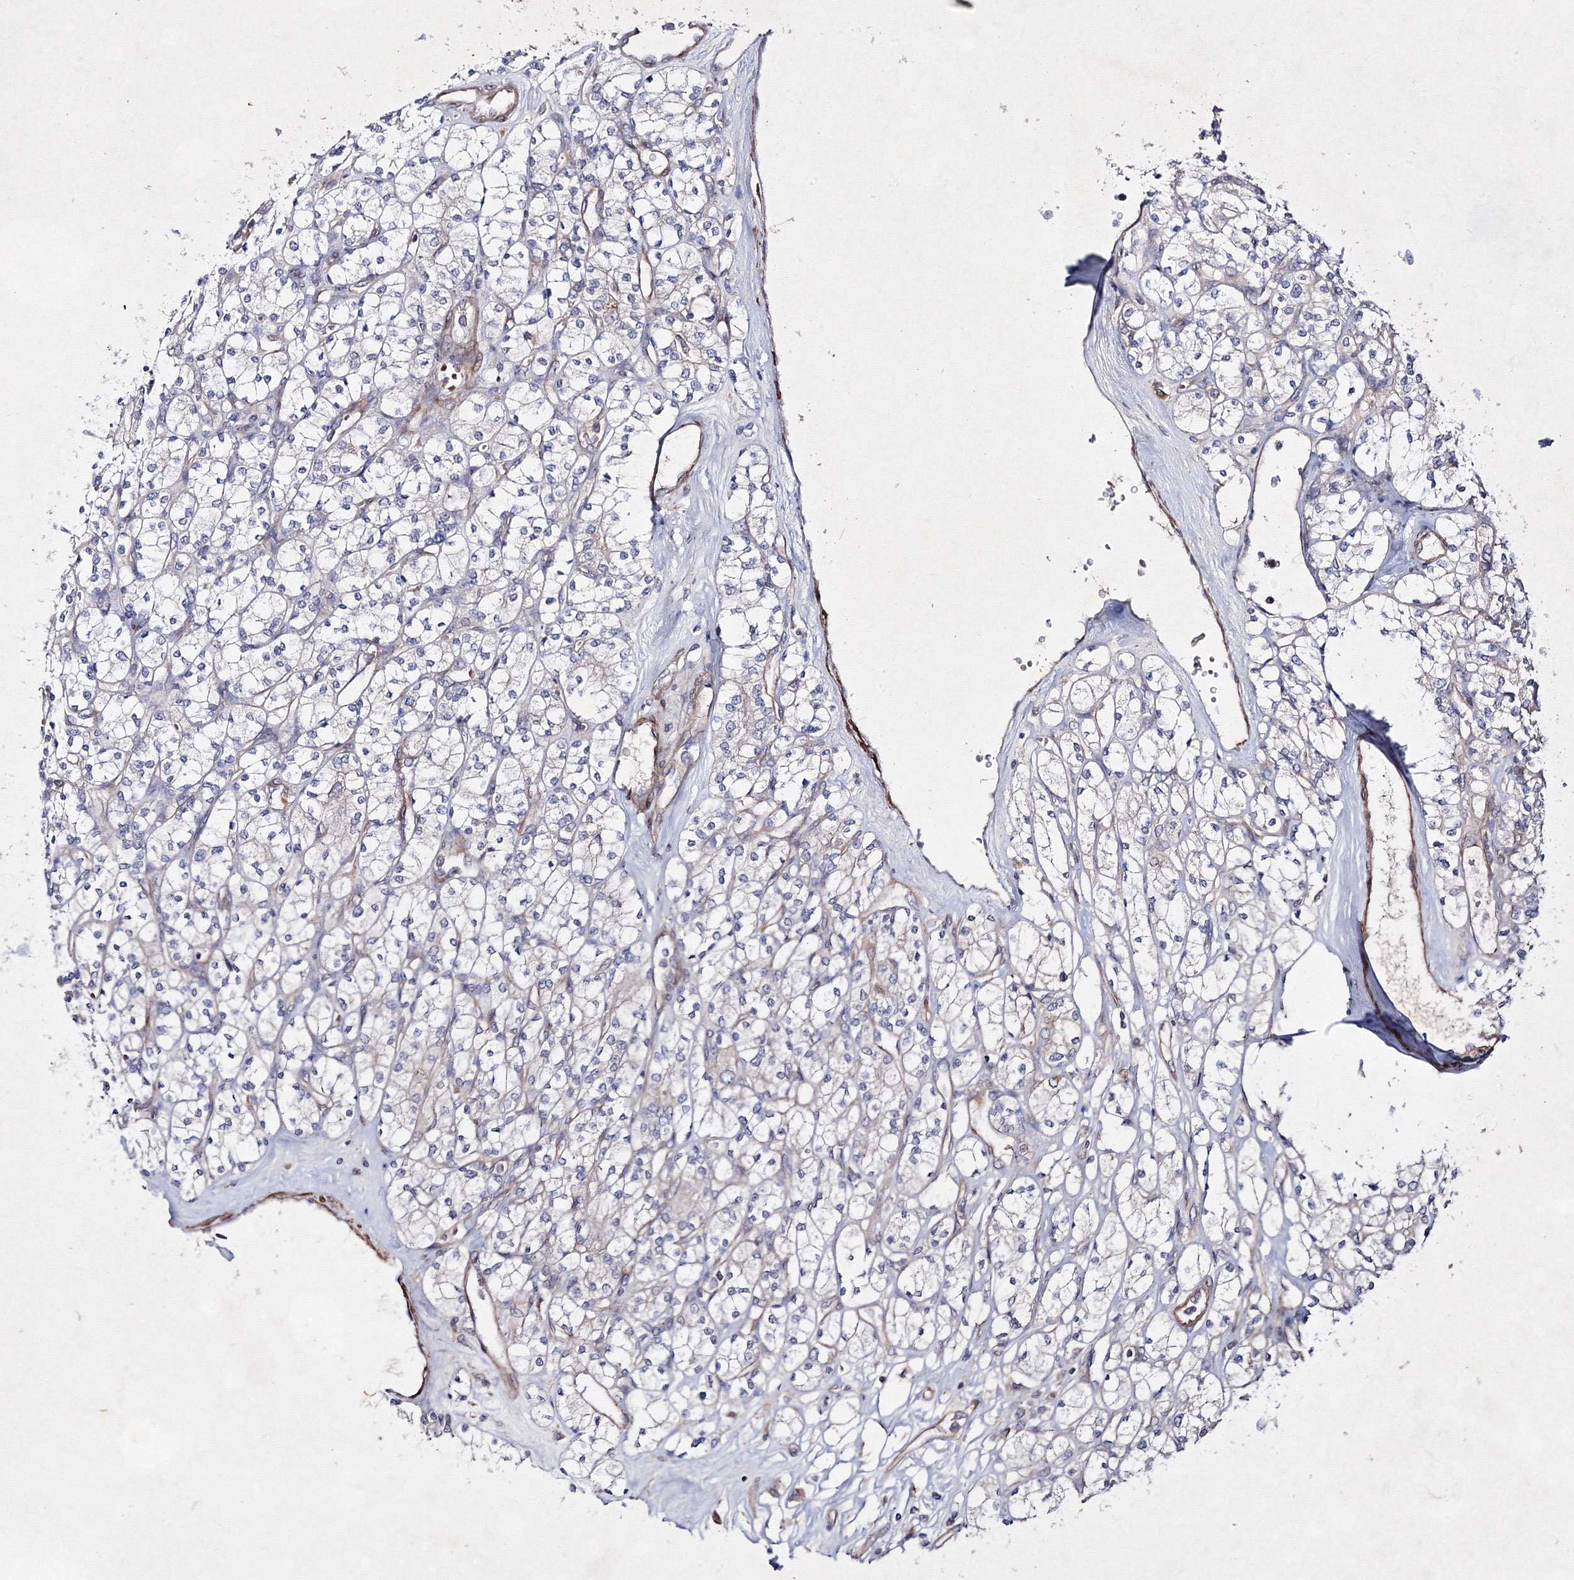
{"staining": {"intensity": "negative", "quantity": "none", "location": "none"}, "tissue": "renal cancer", "cell_type": "Tumor cells", "image_type": "cancer", "snomed": [{"axis": "morphology", "description": "Adenocarcinoma, NOS"}, {"axis": "topography", "description": "Kidney"}], "caption": "Tumor cells show no significant positivity in renal cancer.", "gene": "GFM1", "patient": {"sex": "male", "age": 77}}